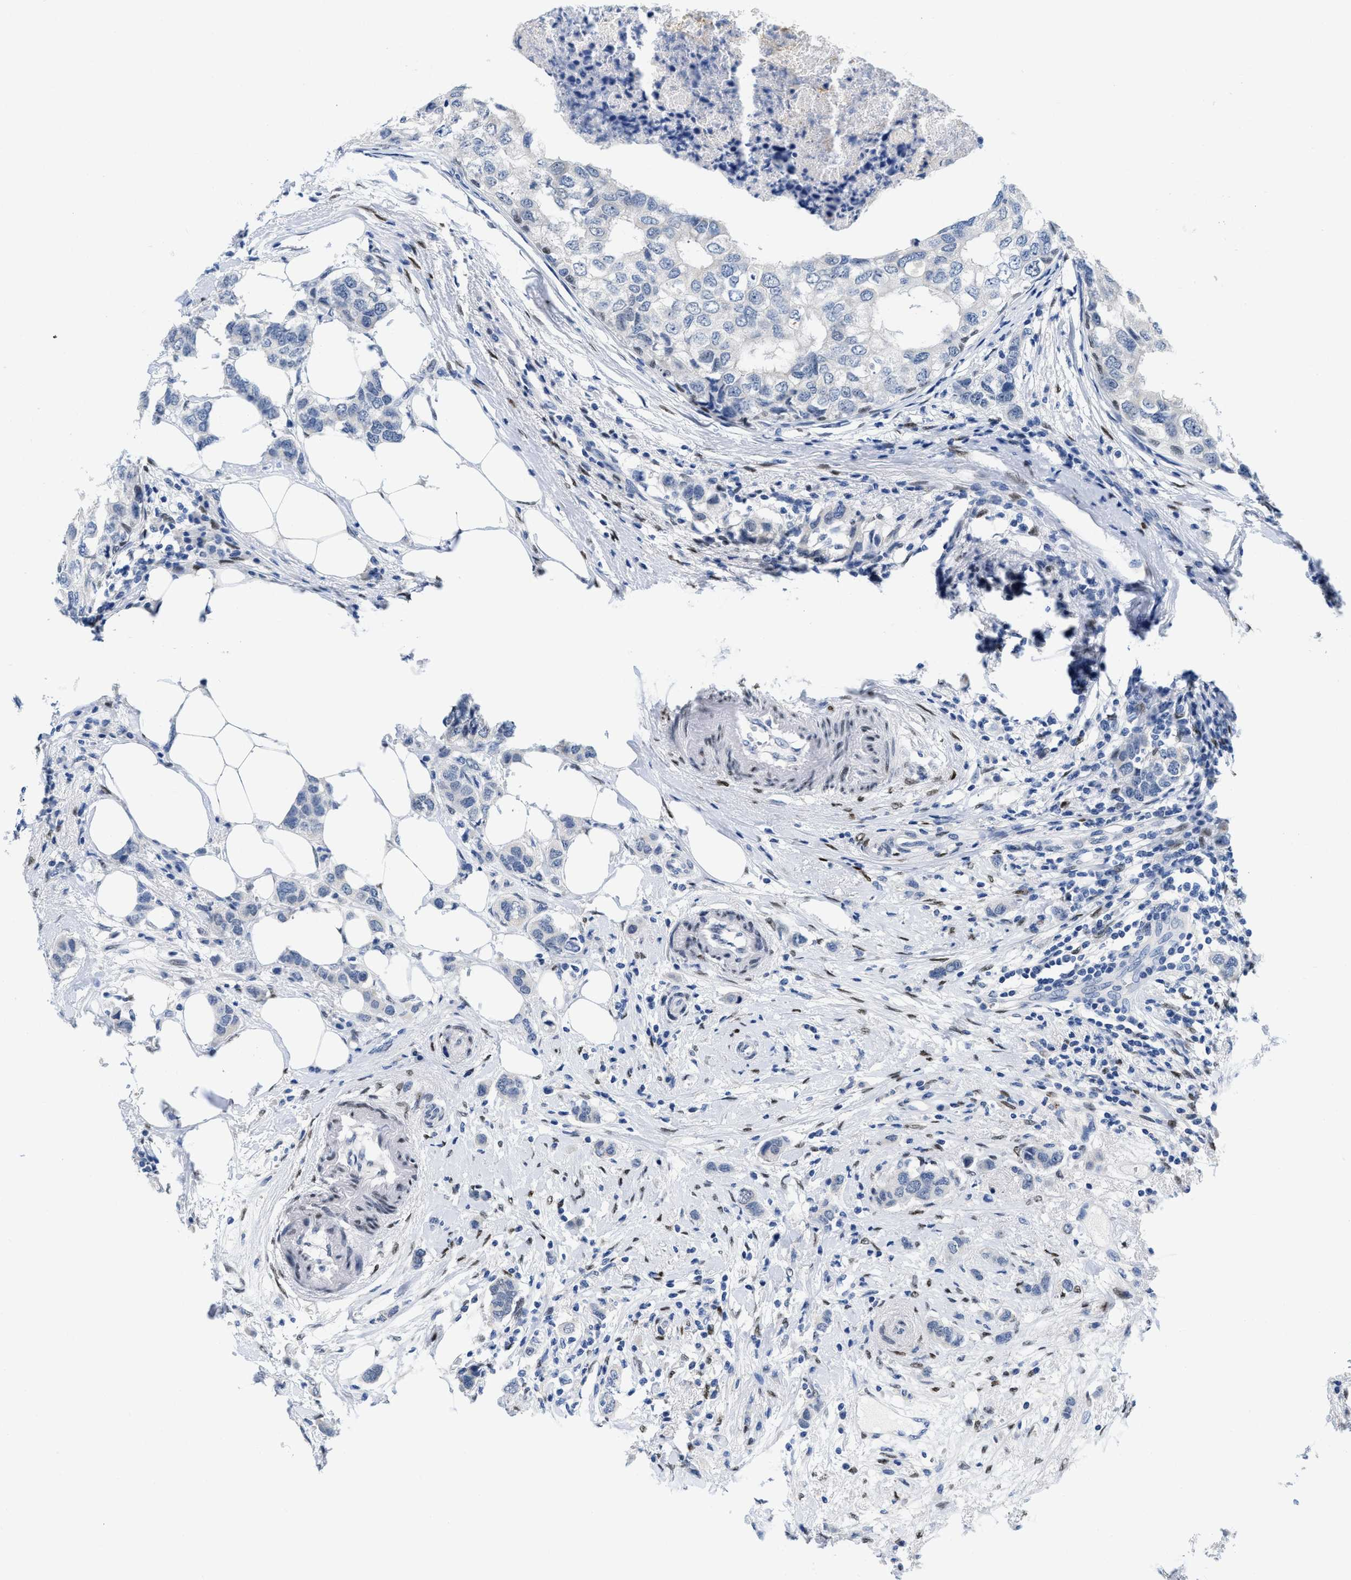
{"staining": {"intensity": "negative", "quantity": "none", "location": "none"}, "tissue": "breast cancer", "cell_type": "Tumor cells", "image_type": "cancer", "snomed": [{"axis": "morphology", "description": "Duct carcinoma"}, {"axis": "topography", "description": "Breast"}], "caption": "High magnification brightfield microscopy of infiltrating ductal carcinoma (breast) stained with DAB (brown) and counterstained with hematoxylin (blue): tumor cells show no significant positivity. The staining is performed using DAB (3,3'-diaminobenzidine) brown chromogen with nuclei counter-stained in using hematoxylin.", "gene": "NFIX", "patient": {"sex": "female", "age": 50}}